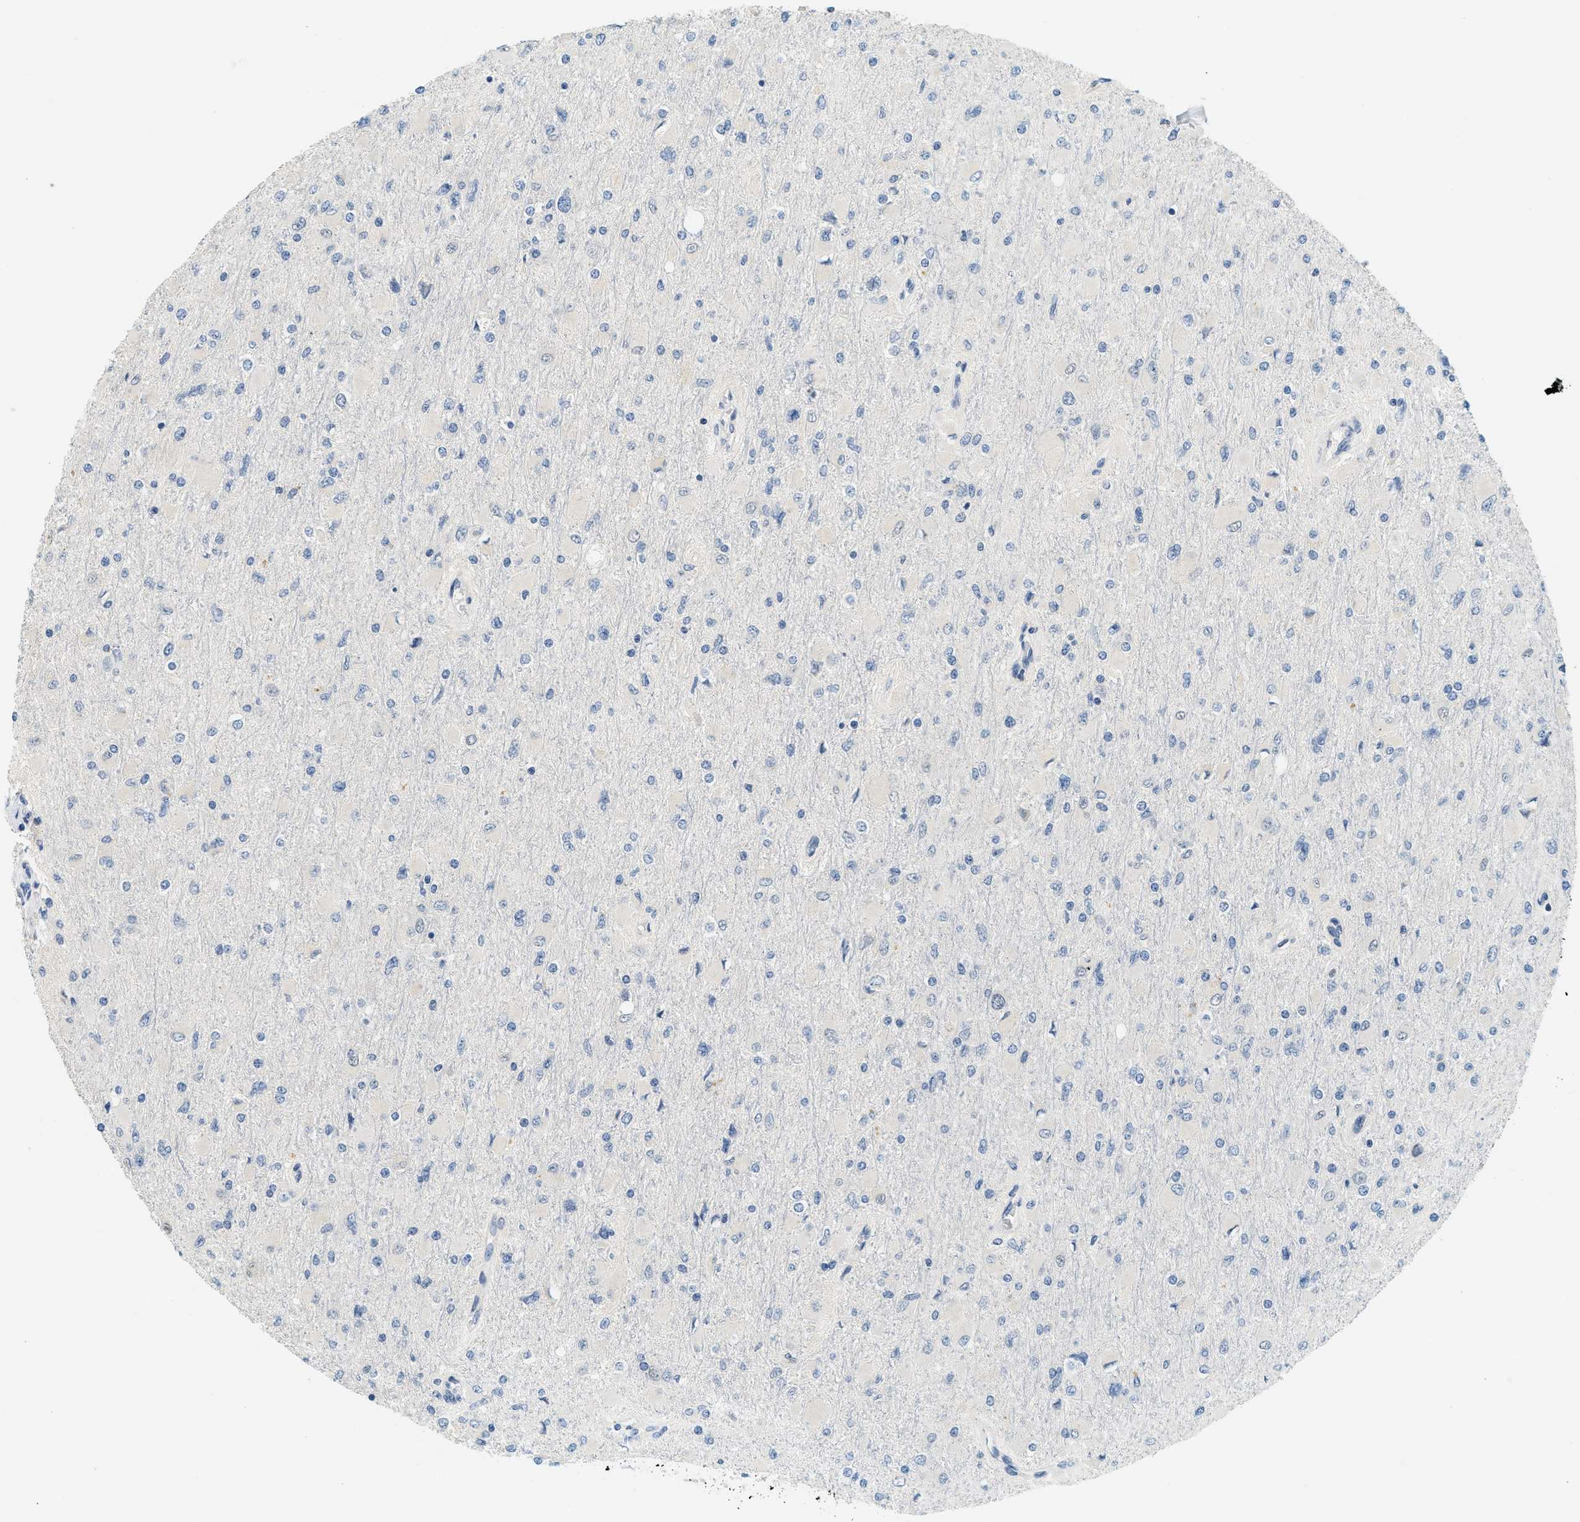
{"staining": {"intensity": "negative", "quantity": "none", "location": "none"}, "tissue": "glioma", "cell_type": "Tumor cells", "image_type": "cancer", "snomed": [{"axis": "morphology", "description": "Glioma, malignant, High grade"}, {"axis": "topography", "description": "Cerebral cortex"}], "caption": "Immunohistochemistry (IHC) image of human malignant high-grade glioma stained for a protein (brown), which reveals no staining in tumor cells.", "gene": "RASGRP2", "patient": {"sex": "female", "age": 36}}